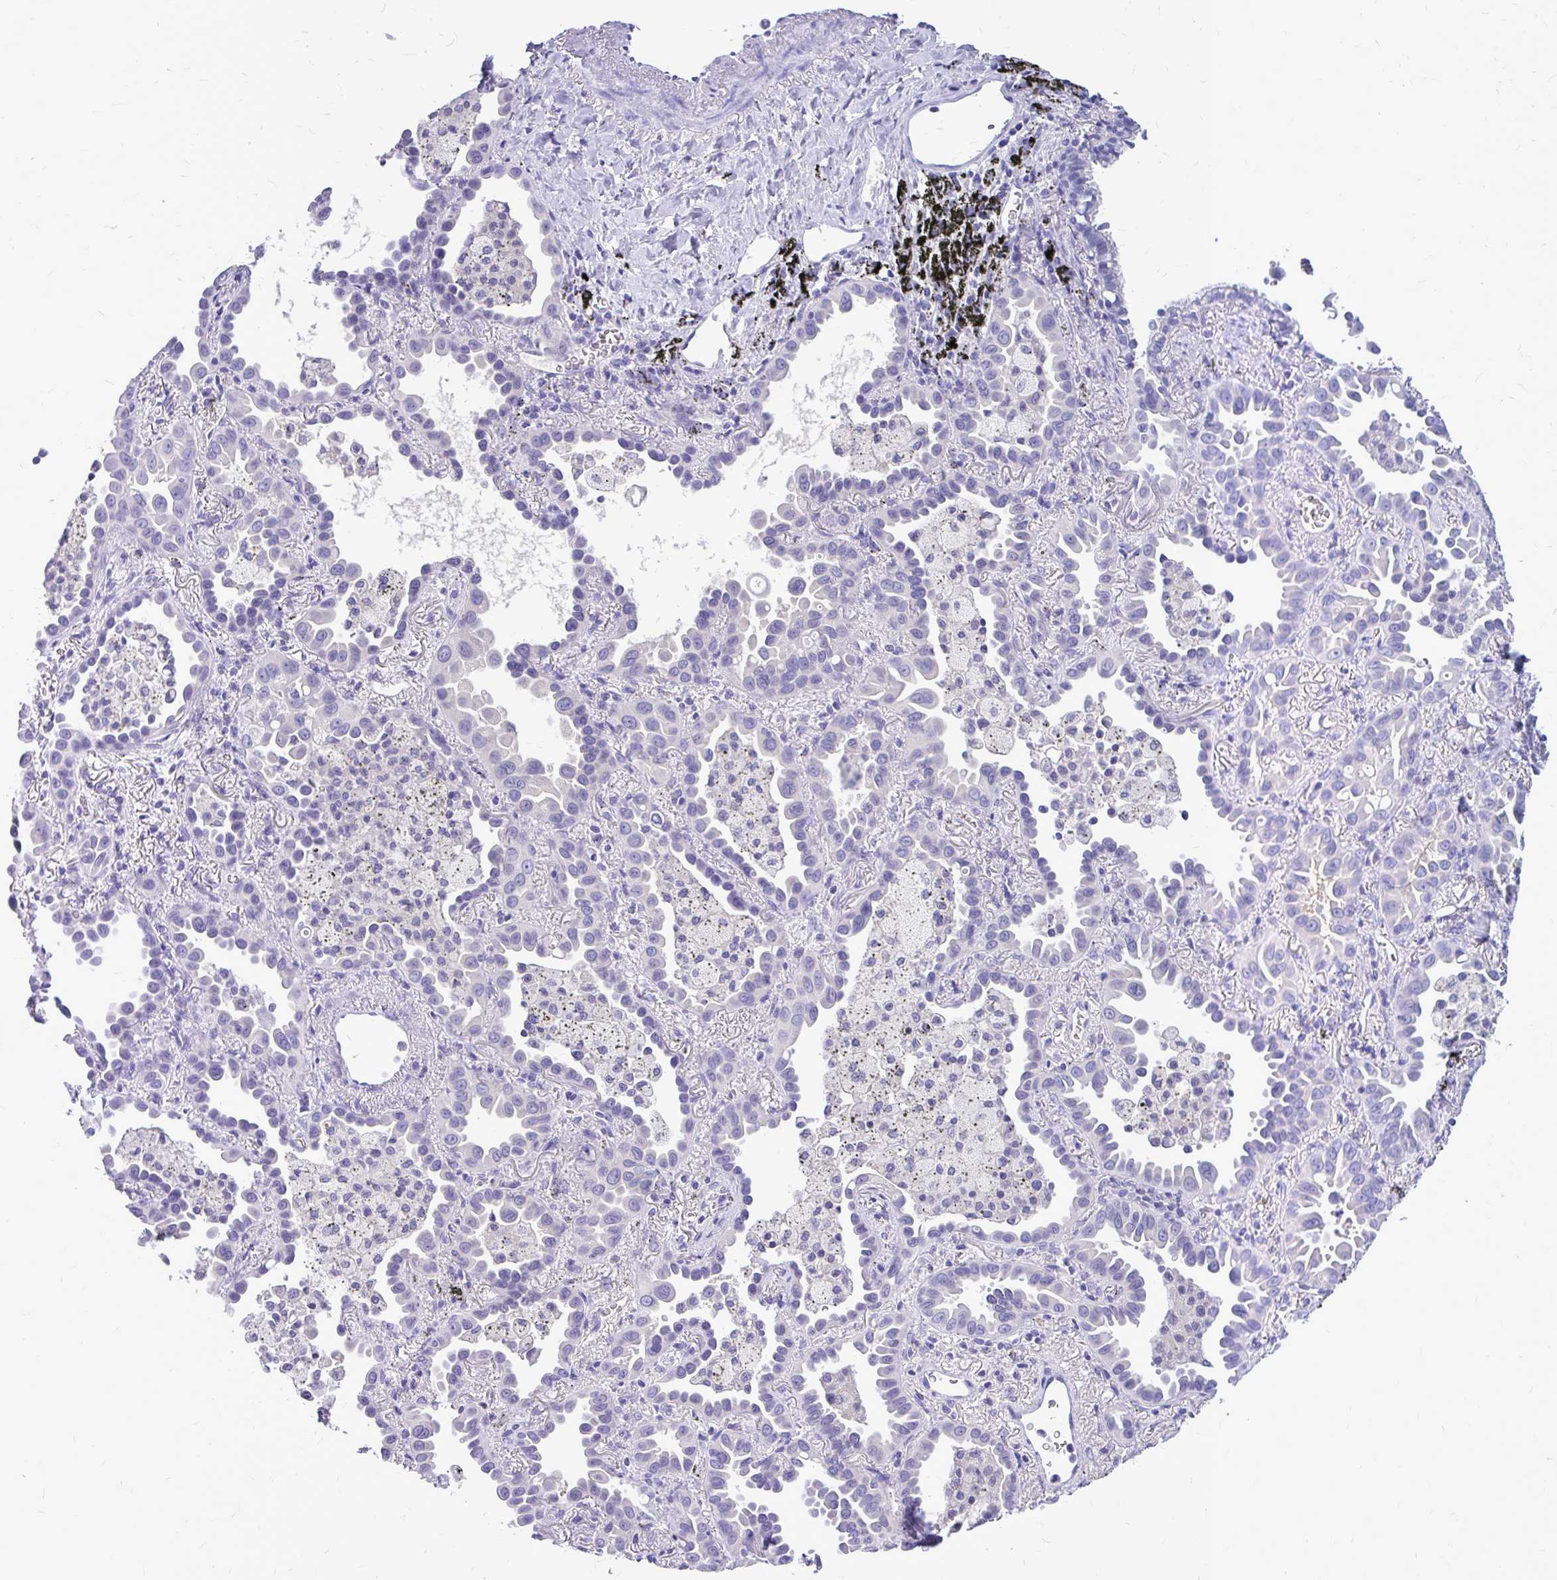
{"staining": {"intensity": "negative", "quantity": "none", "location": "none"}, "tissue": "lung cancer", "cell_type": "Tumor cells", "image_type": "cancer", "snomed": [{"axis": "morphology", "description": "Adenocarcinoma, NOS"}, {"axis": "topography", "description": "Lung"}], "caption": "Human lung adenocarcinoma stained for a protein using IHC demonstrates no expression in tumor cells.", "gene": "MAP1LC3A", "patient": {"sex": "male", "age": 68}}